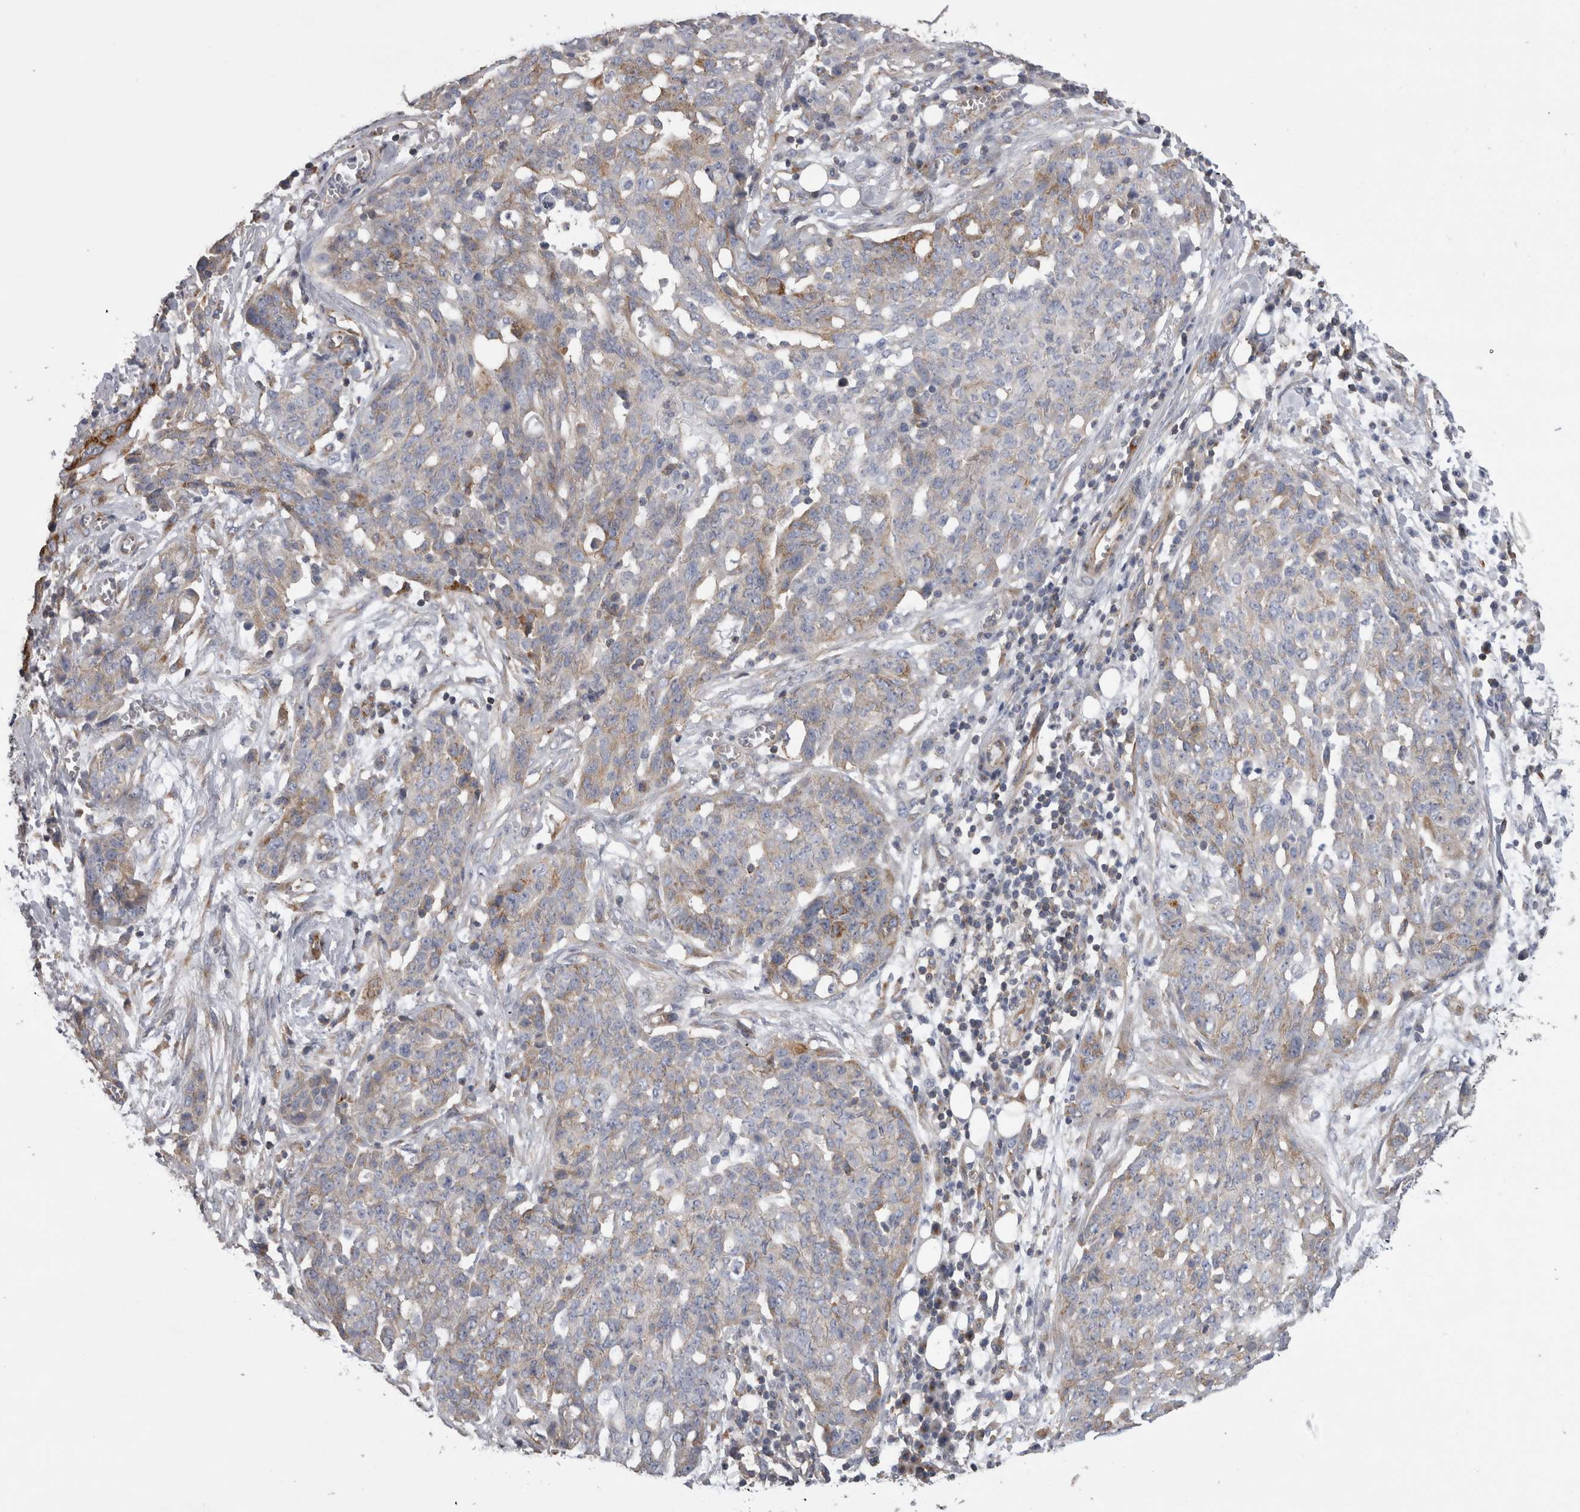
{"staining": {"intensity": "weak", "quantity": "25%-75%", "location": "cytoplasmic/membranous"}, "tissue": "ovarian cancer", "cell_type": "Tumor cells", "image_type": "cancer", "snomed": [{"axis": "morphology", "description": "Cystadenocarcinoma, serous, NOS"}, {"axis": "topography", "description": "Soft tissue"}, {"axis": "topography", "description": "Ovary"}], "caption": "Ovarian serous cystadenocarcinoma stained with a protein marker reveals weak staining in tumor cells.", "gene": "ATXN3", "patient": {"sex": "female", "age": 57}}